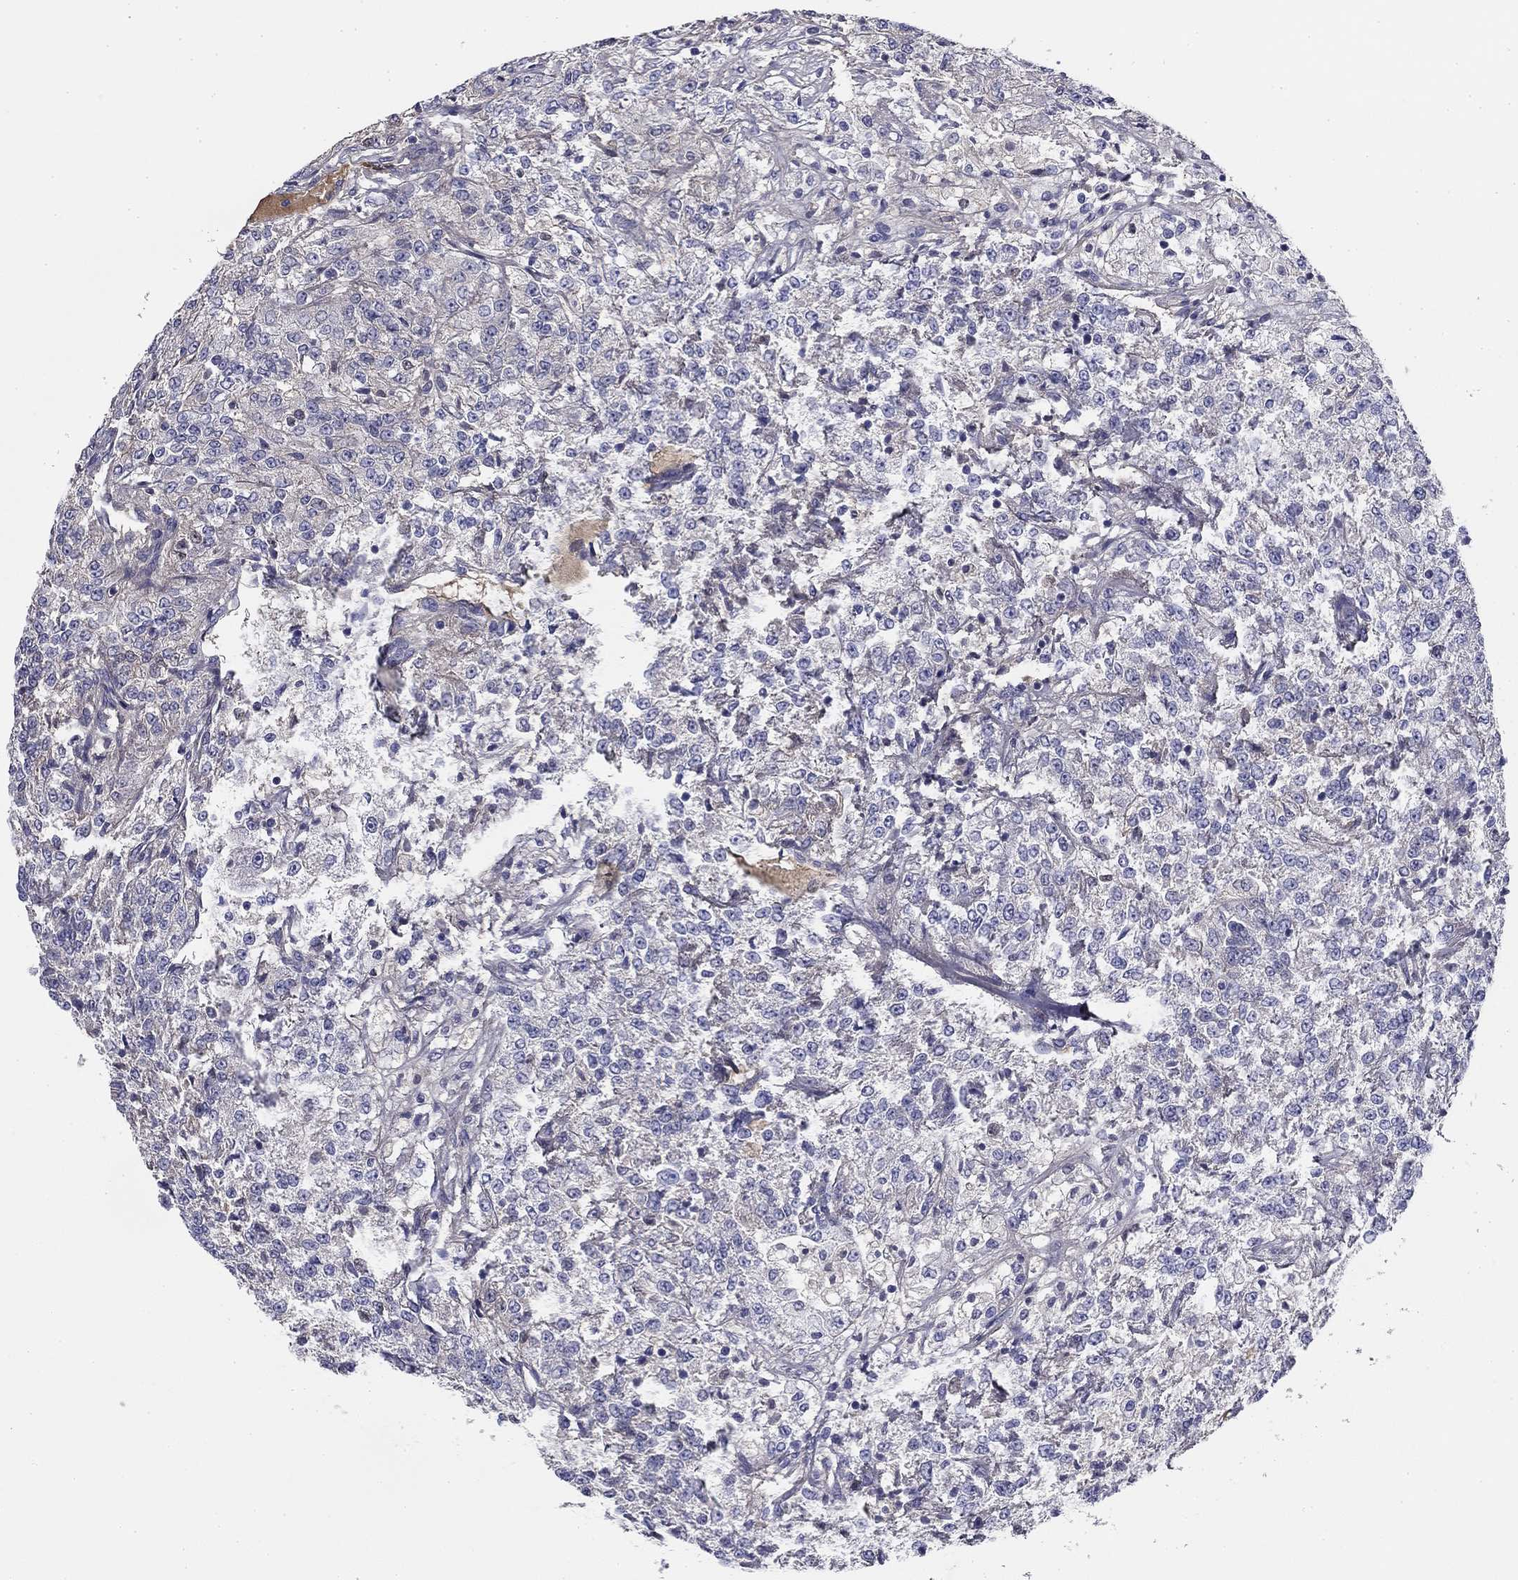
{"staining": {"intensity": "negative", "quantity": "none", "location": "none"}, "tissue": "renal cancer", "cell_type": "Tumor cells", "image_type": "cancer", "snomed": [{"axis": "morphology", "description": "Adenocarcinoma, NOS"}, {"axis": "topography", "description": "Kidney"}], "caption": "Tumor cells are negative for brown protein staining in renal cancer (adenocarcinoma).", "gene": "CPLX4", "patient": {"sex": "female", "age": 63}}